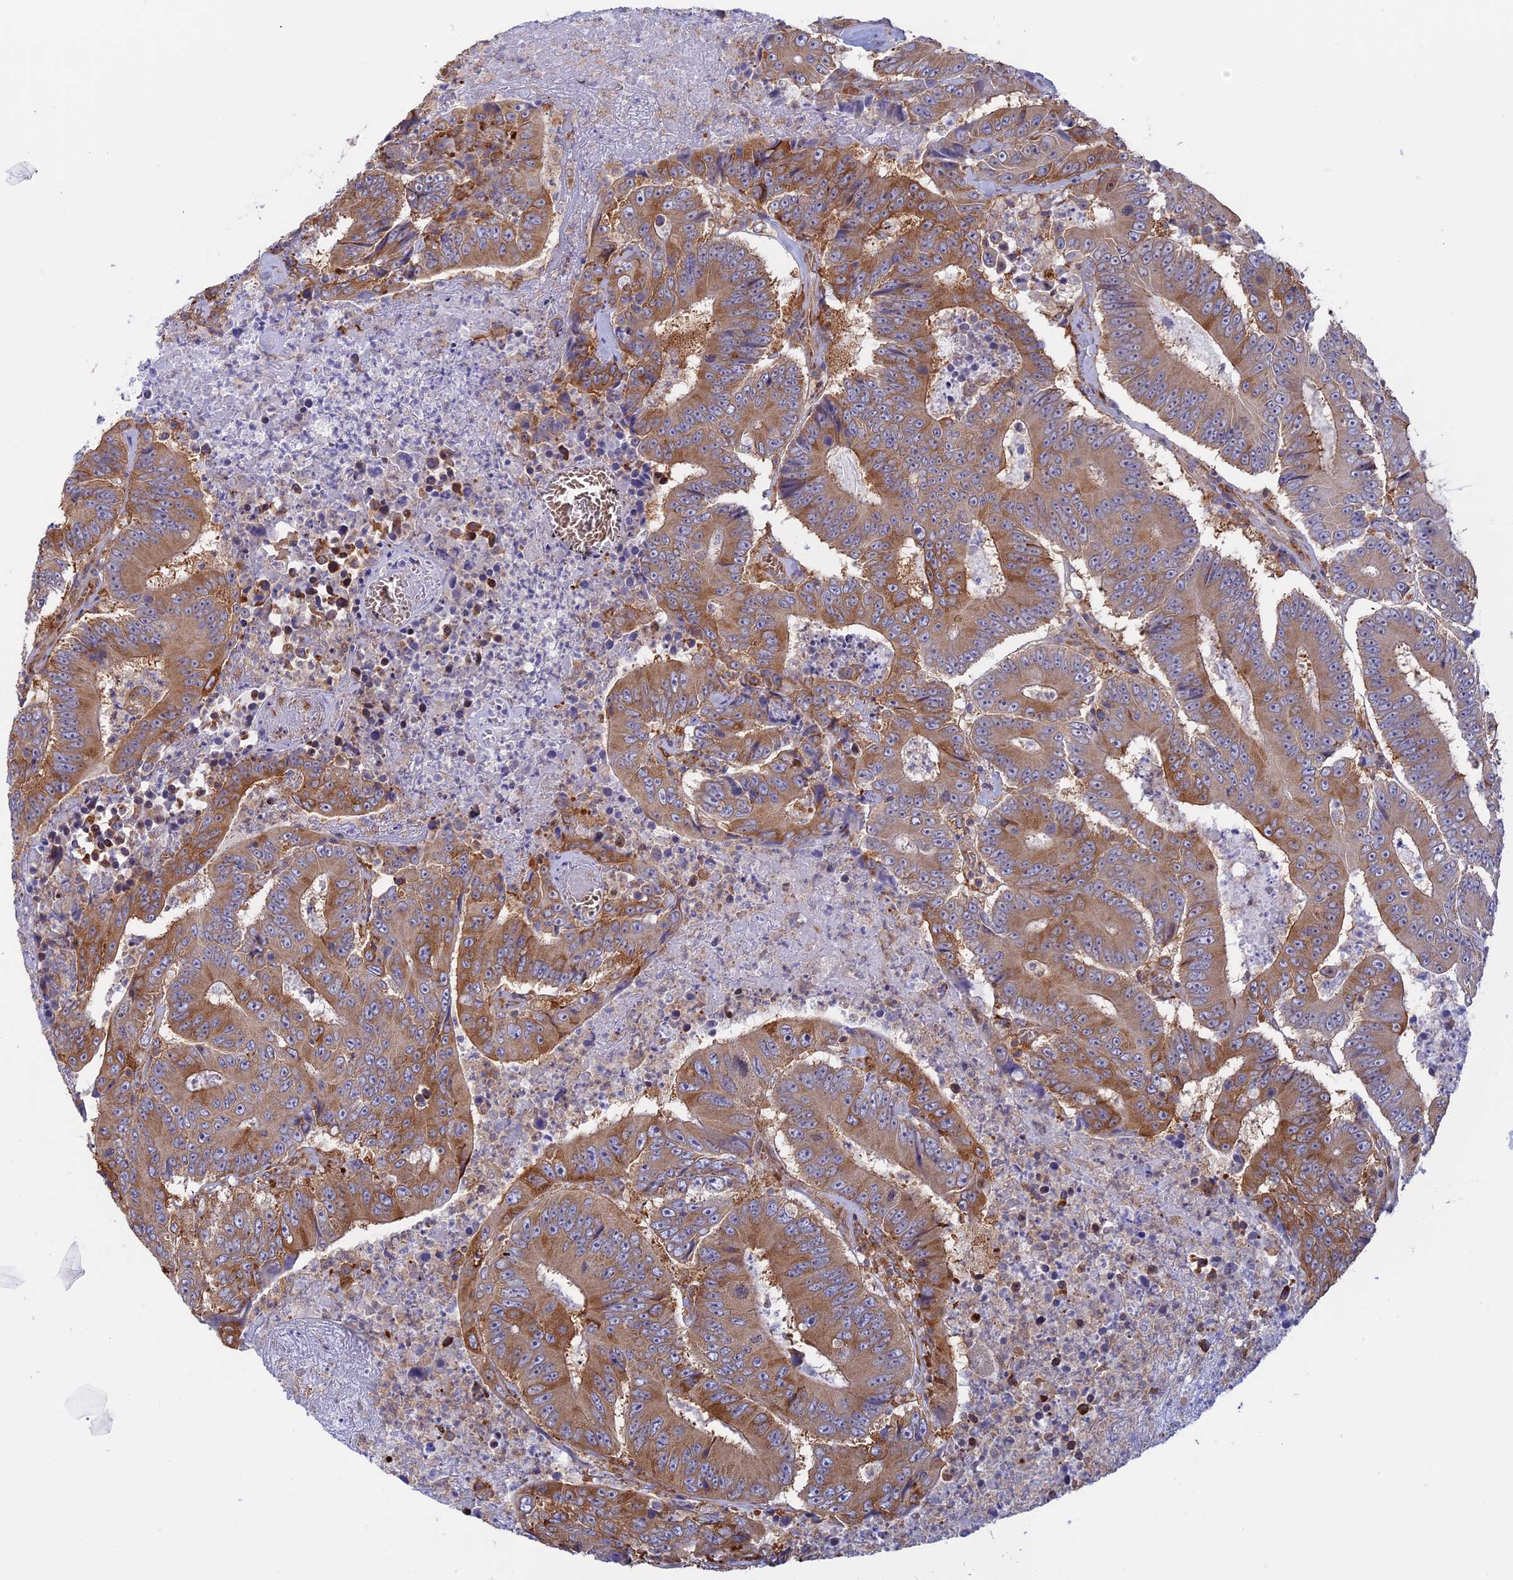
{"staining": {"intensity": "moderate", "quantity": ">75%", "location": "cytoplasmic/membranous"}, "tissue": "colorectal cancer", "cell_type": "Tumor cells", "image_type": "cancer", "snomed": [{"axis": "morphology", "description": "Adenocarcinoma, NOS"}, {"axis": "topography", "description": "Colon"}], "caption": "Immunohistochemical staining of colorectal cancer (adenocarcinoma) demonstrates moderate cytoplasmic/membranous protein positivity in approximately >75% of tumor cells.", "gene": "GMIP", "patient": {"sex": "male", "age": 83}}